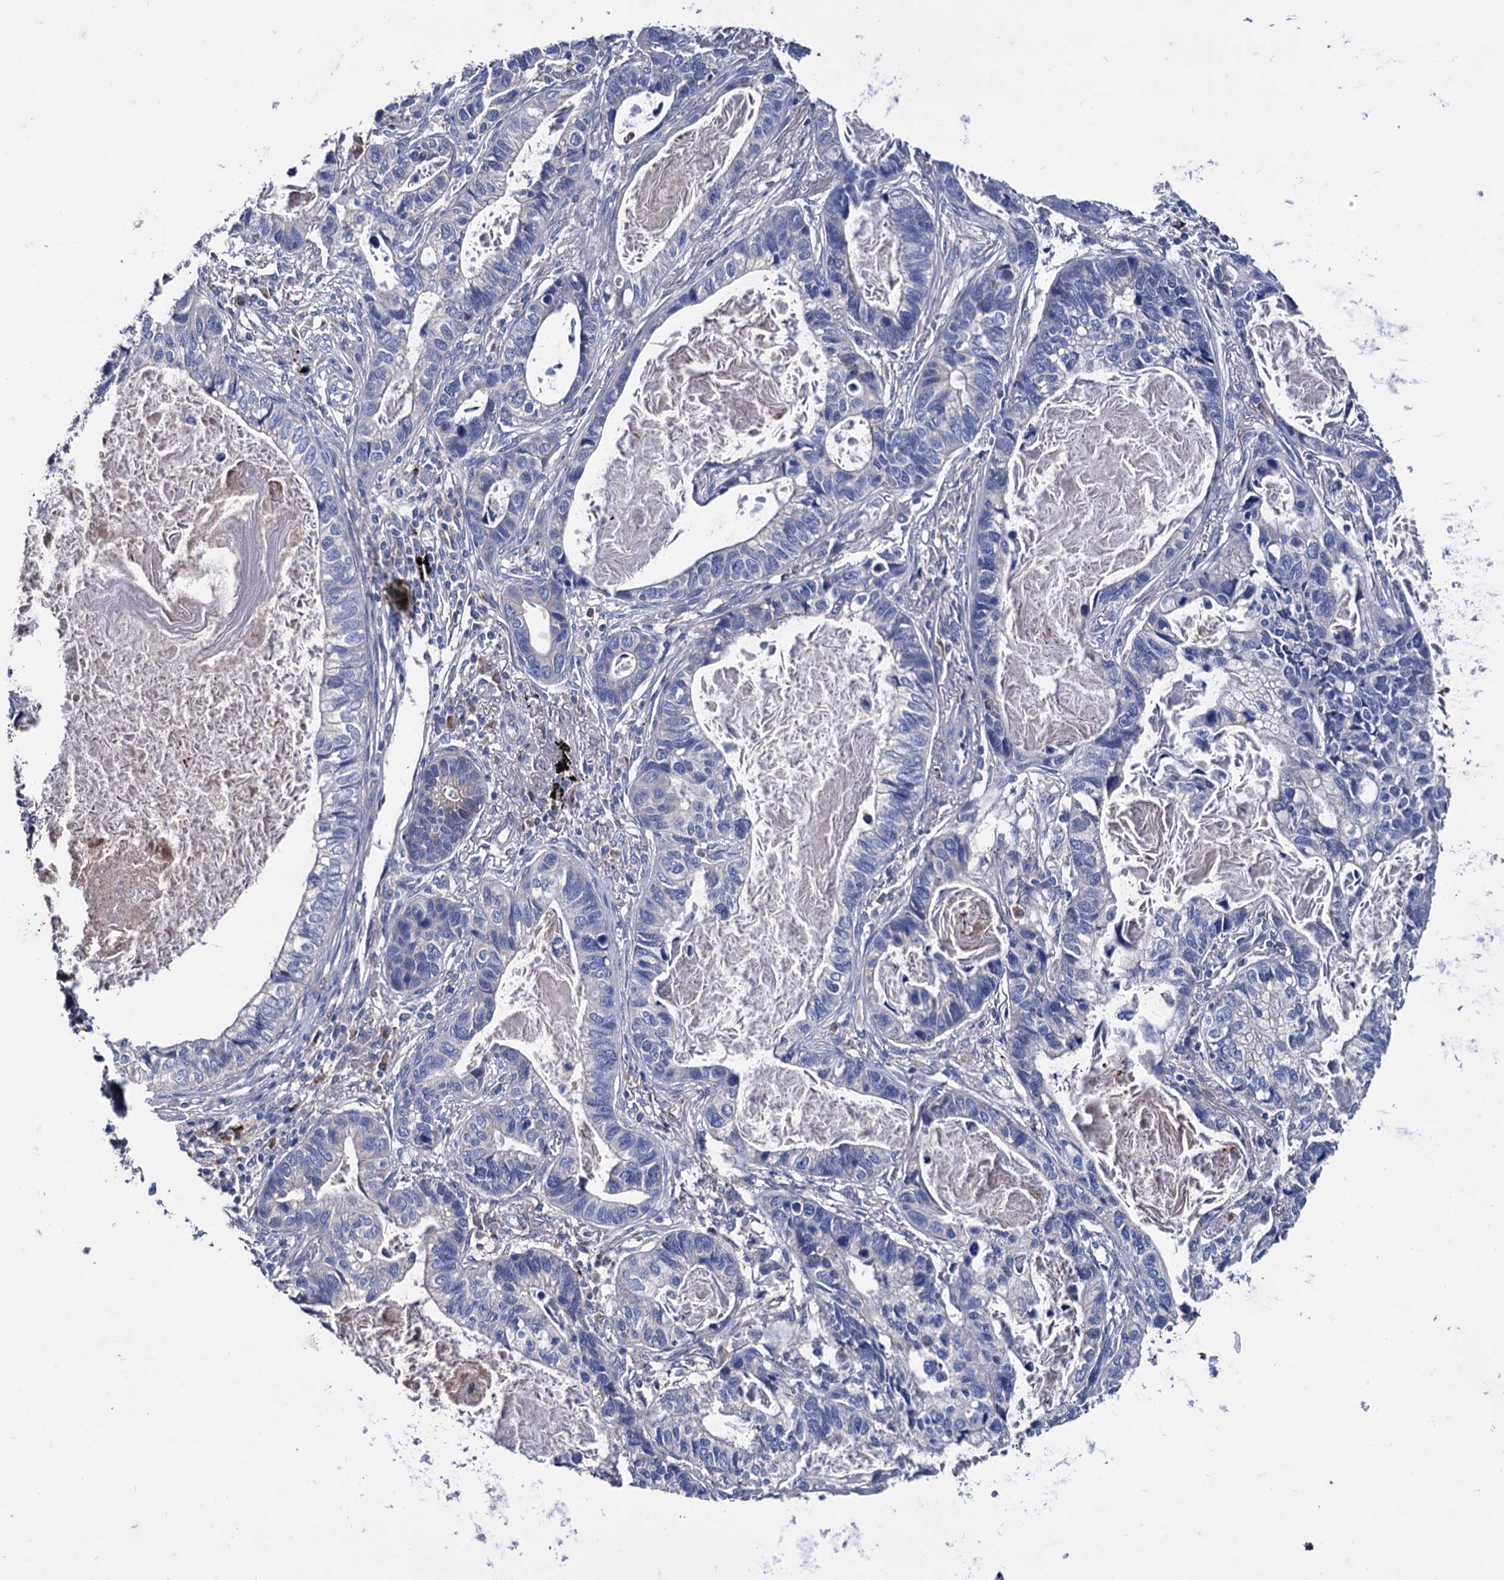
{"staining": {"intensity": "negative", "quantity": "none", "location": "none"}, "tissue": "lung cancer", "cell_type": "Tumor cells", "image_type": "cancer", "snomed": [{"axis": "morphology", "description": "Adenocarcinoma, NOS"}, {"axis": "topography", "description": "Lung"}], "caption": "High power microscopy micrograph of an immunohistochemistry image of lung cancer (adenocarcinoma), revealing no significant expression in tumor cells.", "gene": "NPAS4", "patient": {"sex": "male", "age": 67}}